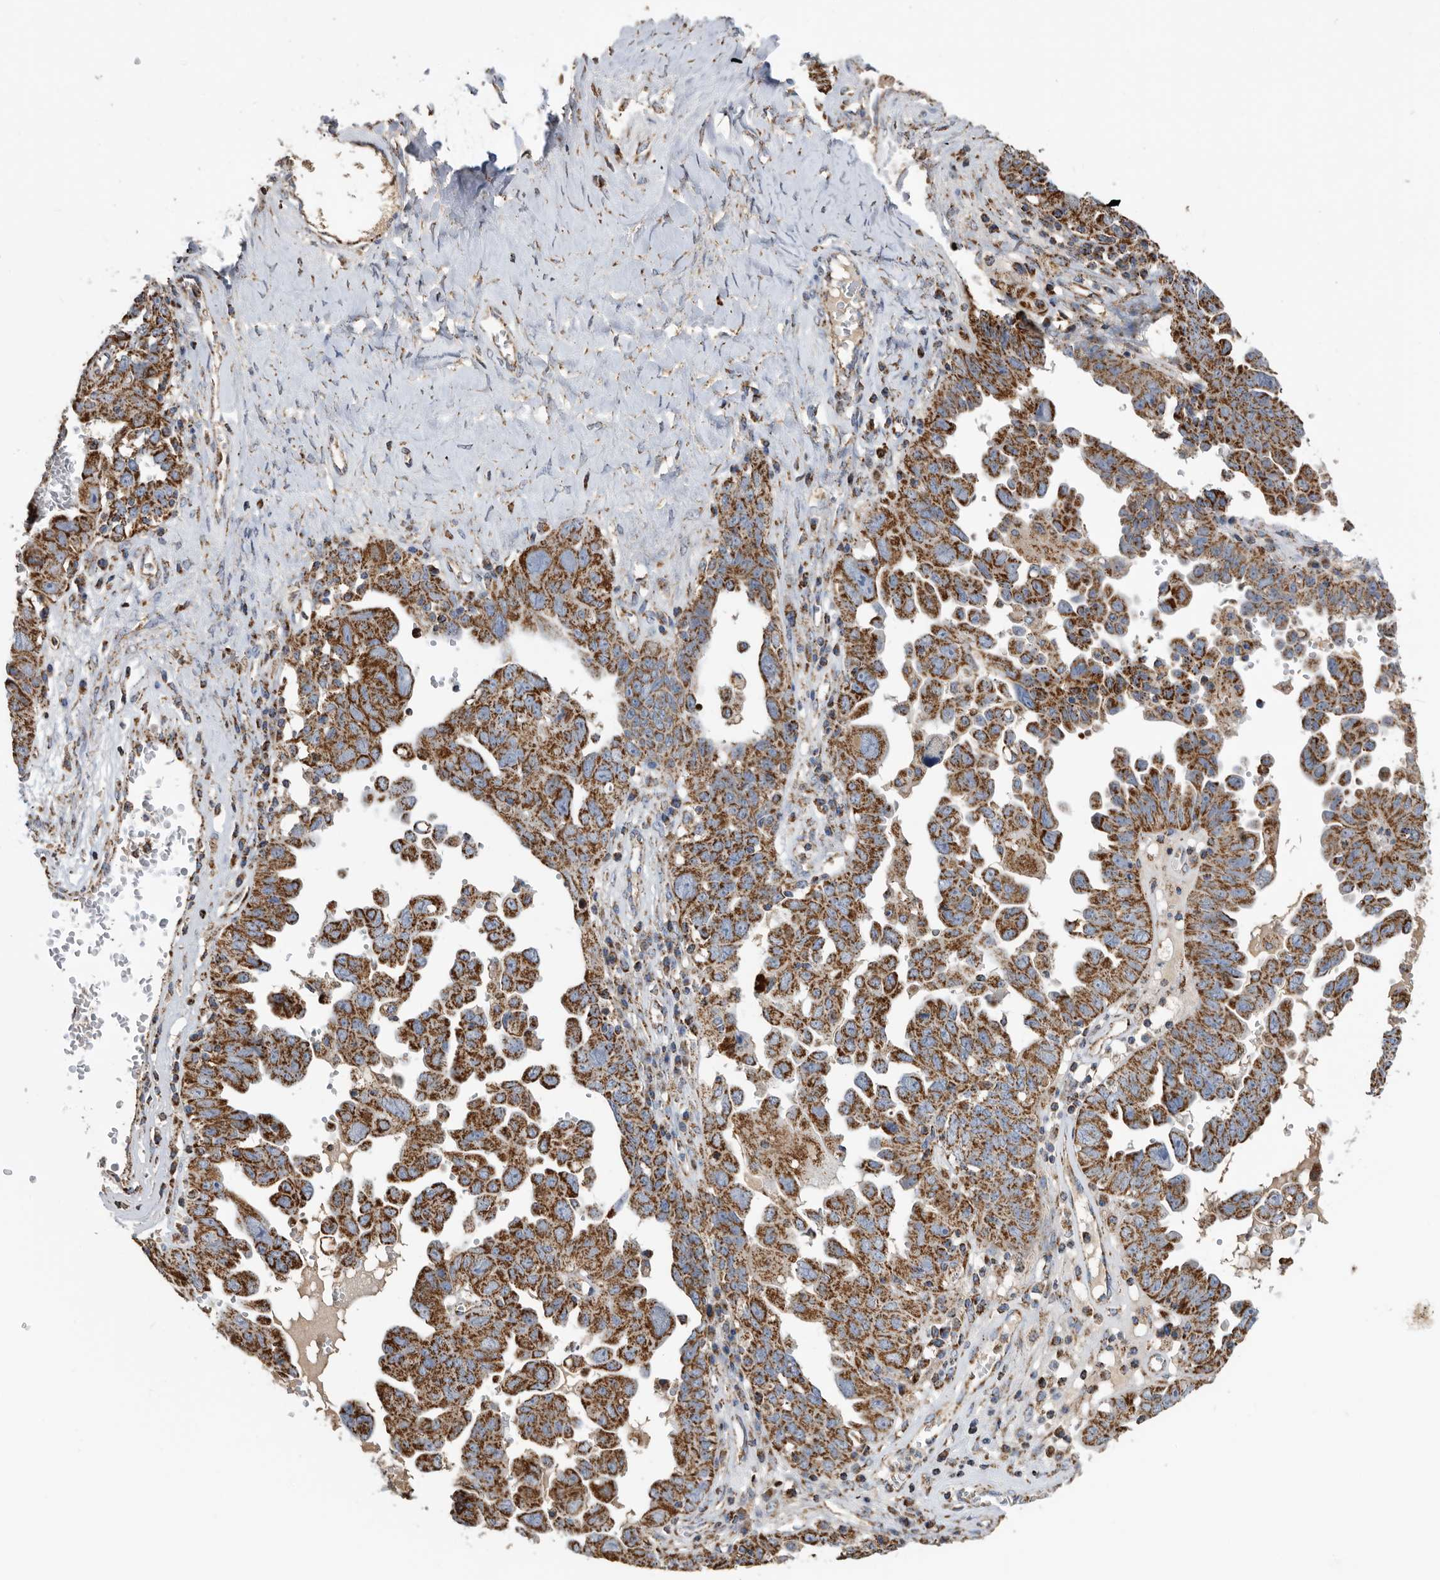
{"staining": {"intensity": "strong", "quantity": ">75%", "location": "cytoplasmic/membranous"}, "tissue": "ovarian cancer", "cell_type": "Tumor cells", "image_type": "cancer", "snomed": [{"axis": "morphology", "description": "Carcinoma, endometroid"}, {"axis": "topography", "description": "Ovary"}], "caption": "Immunohistochemistry of ovarian cancer shows high levels of strong cytoplasmic/membranous positivity in approximately >75% of tumor cells.", "gene": "WFDC1", "patient": {"sex": "female", "age": 62}}